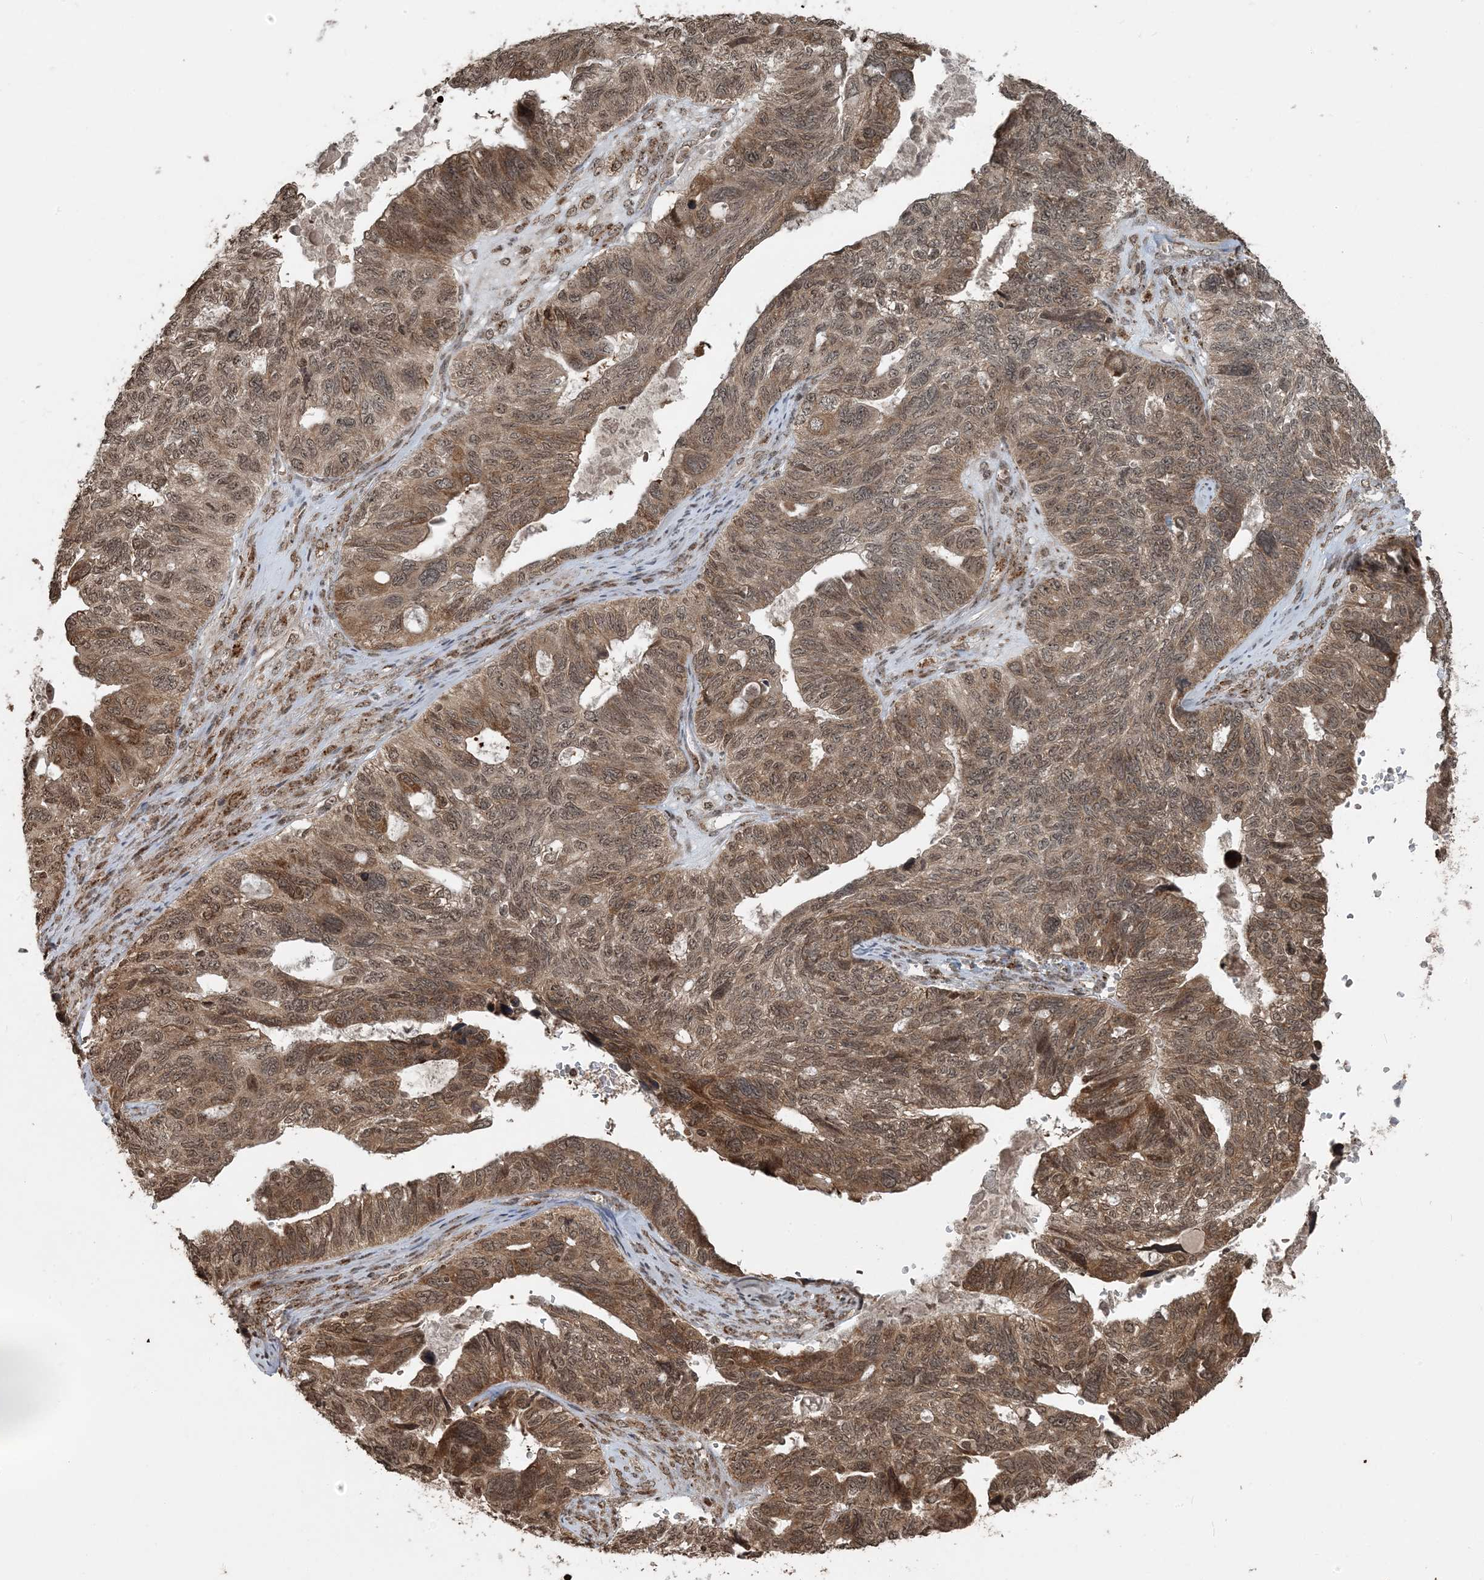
{"staining": {"intensity": "moderate", "quantity": ">75%", "location": "cytoplasmic/membranous,nuclear"}, "tissue": "ovarian cancer", "cell_type": "Tumor cells", "image_type": "cancer", "snomed": [{"axis": "morphology", "description": "Cystadenocarcinoma, serous, NOS"}, {"axis": "topography", "description": "Ovary"}], "caption": "Ovarian cancer stained for a protein displays moderate cytoplasmic/membranous and nuclear positivity in tumor cells. Using DAB (brown) and hematoxylin (blue) stains, captured at high magnification using brightfield microscopy.", "gene": "ZFAND2B", "patient": {"sex": "female", "age": 79}}